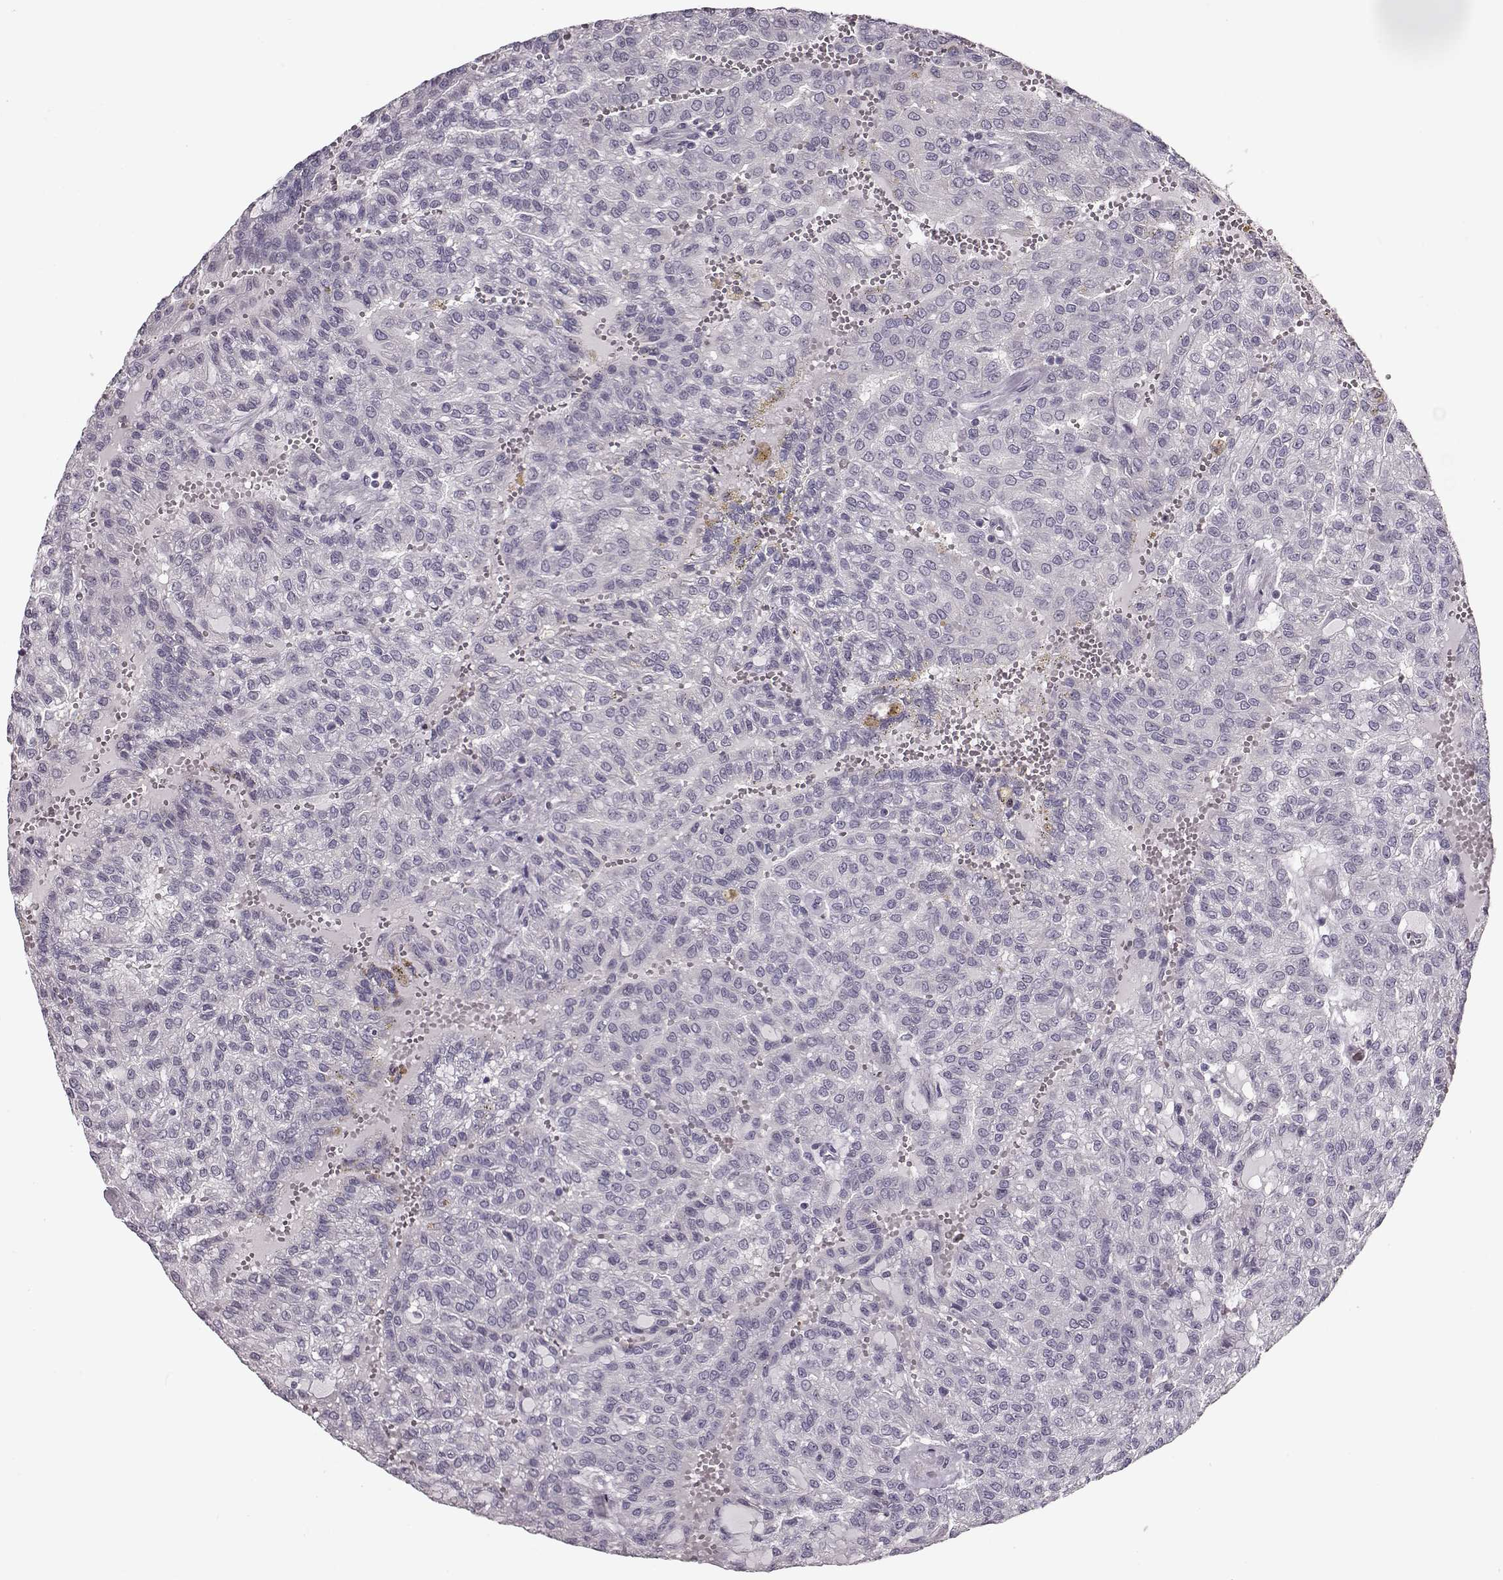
{"staining": {"intensity": "negative", "quantity": "none", "location": "none"}, "tissue": "renal cancer", "cell_type": "Tumor cells", "image_type": "cancer", "snomed": [{"axis": "morphology", "description": "Adenocarcinoma, NOS"}, {"axis": "topography", "description": "Kidney"}], "caption": "Photomicrograph shows no significant protein expression in tumor cells of renal cancer (adenocarcinoma).", "gene": "RP1L1", "patient": {"sex": "male", "age": 63}}